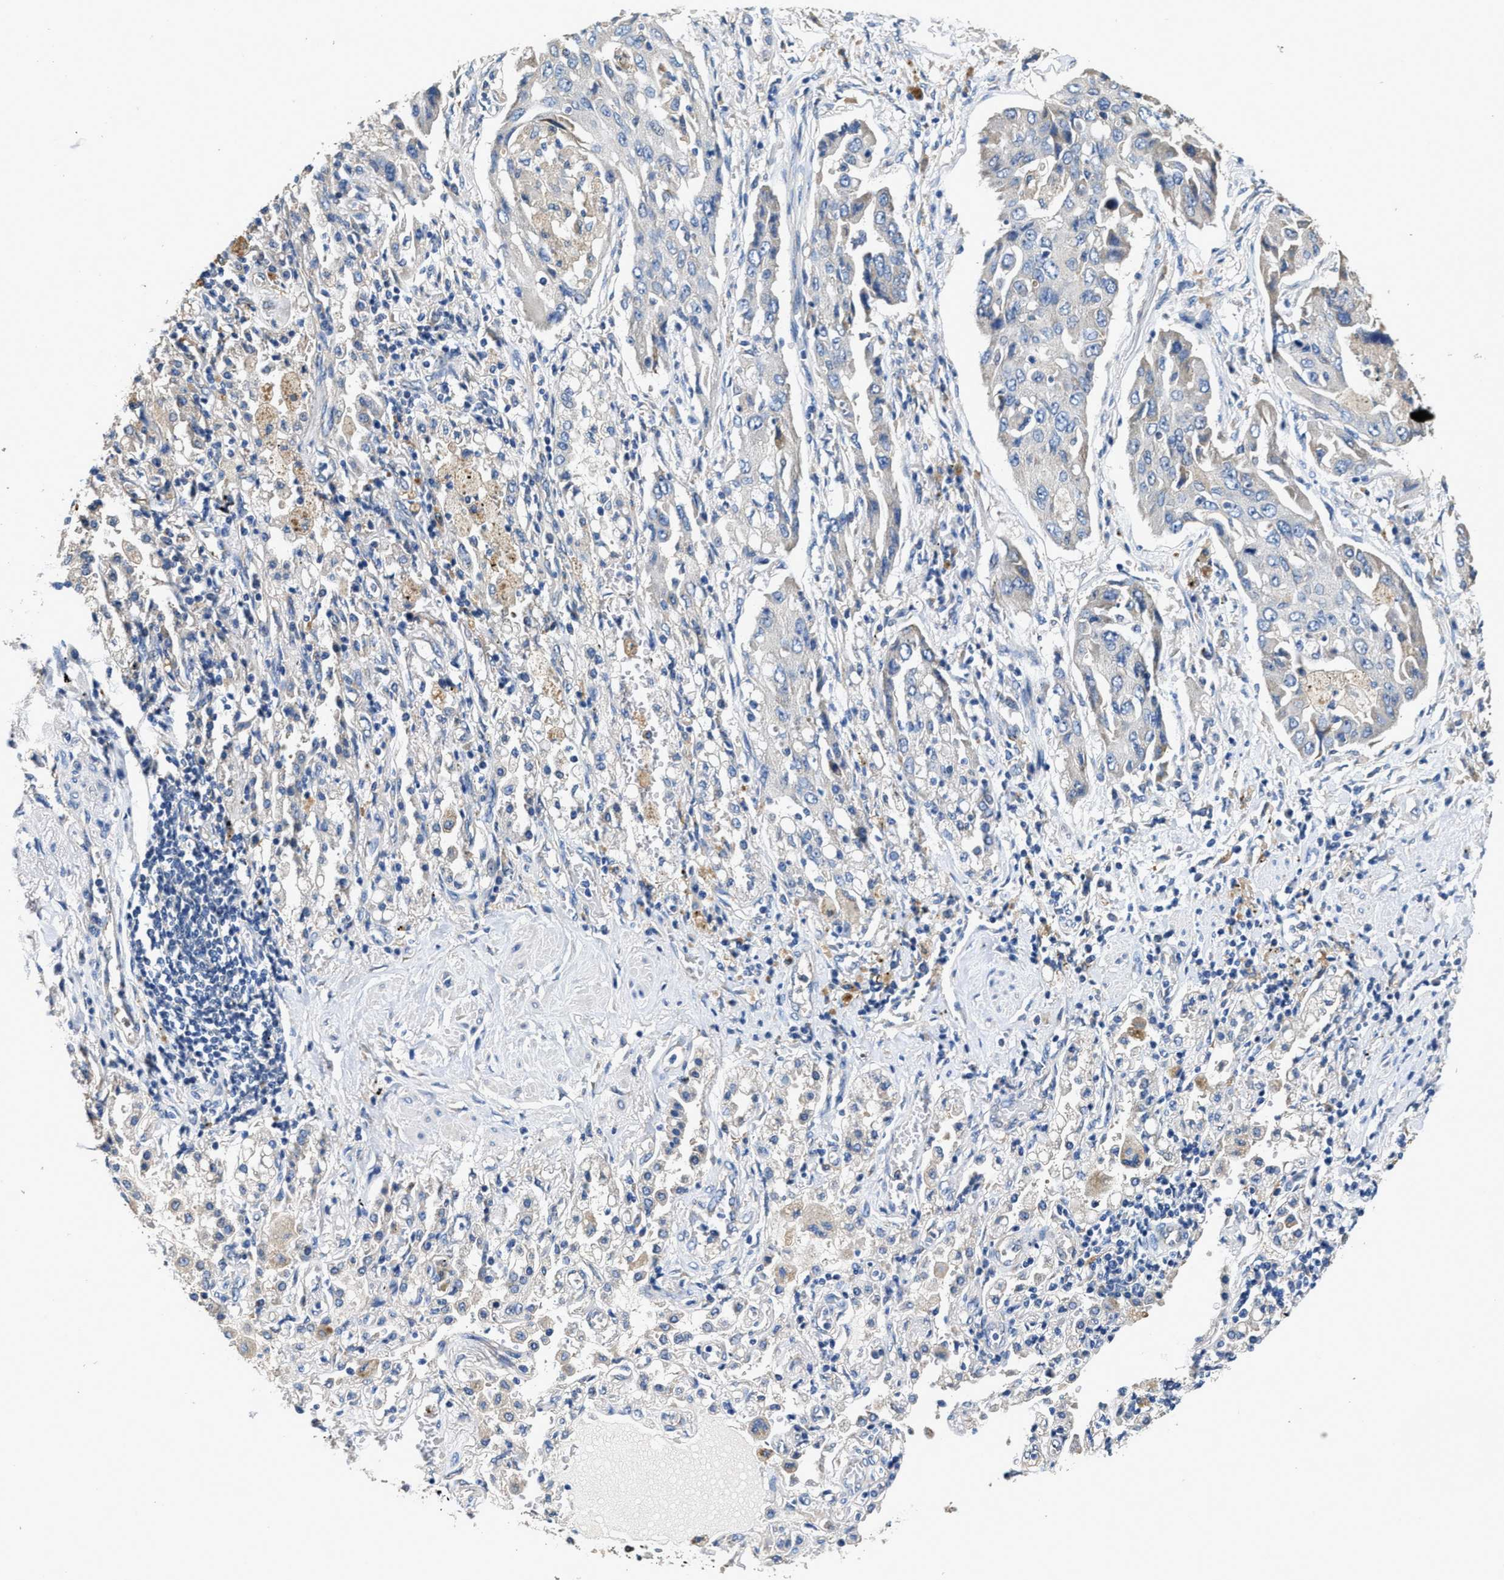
{"staining": {"intensity": "weak", "quantity": "<25%", "location": "cytoplasmic/membranous"}, "tissue": "lung cancer", "cell_type": "Tumor cells", "image_type": "cancer", "snomed": [{"axis": "morphology", "description": "Adenocarcinoma, NOS"}, {"axis": "topography", "description": "Lung"}], "caption": "Immunohistochemistry (IHC) micrograph of lung adenocarcinoma stained for a protein (brown), which reveals no positivity in tumor cells. (Stains: DAB IHC with hematoxylin counter stain, Microscopy: brightfield microscopy at high magnification).", "gene": "PEG10", "patient": {"sex": "female", "age": 65}}